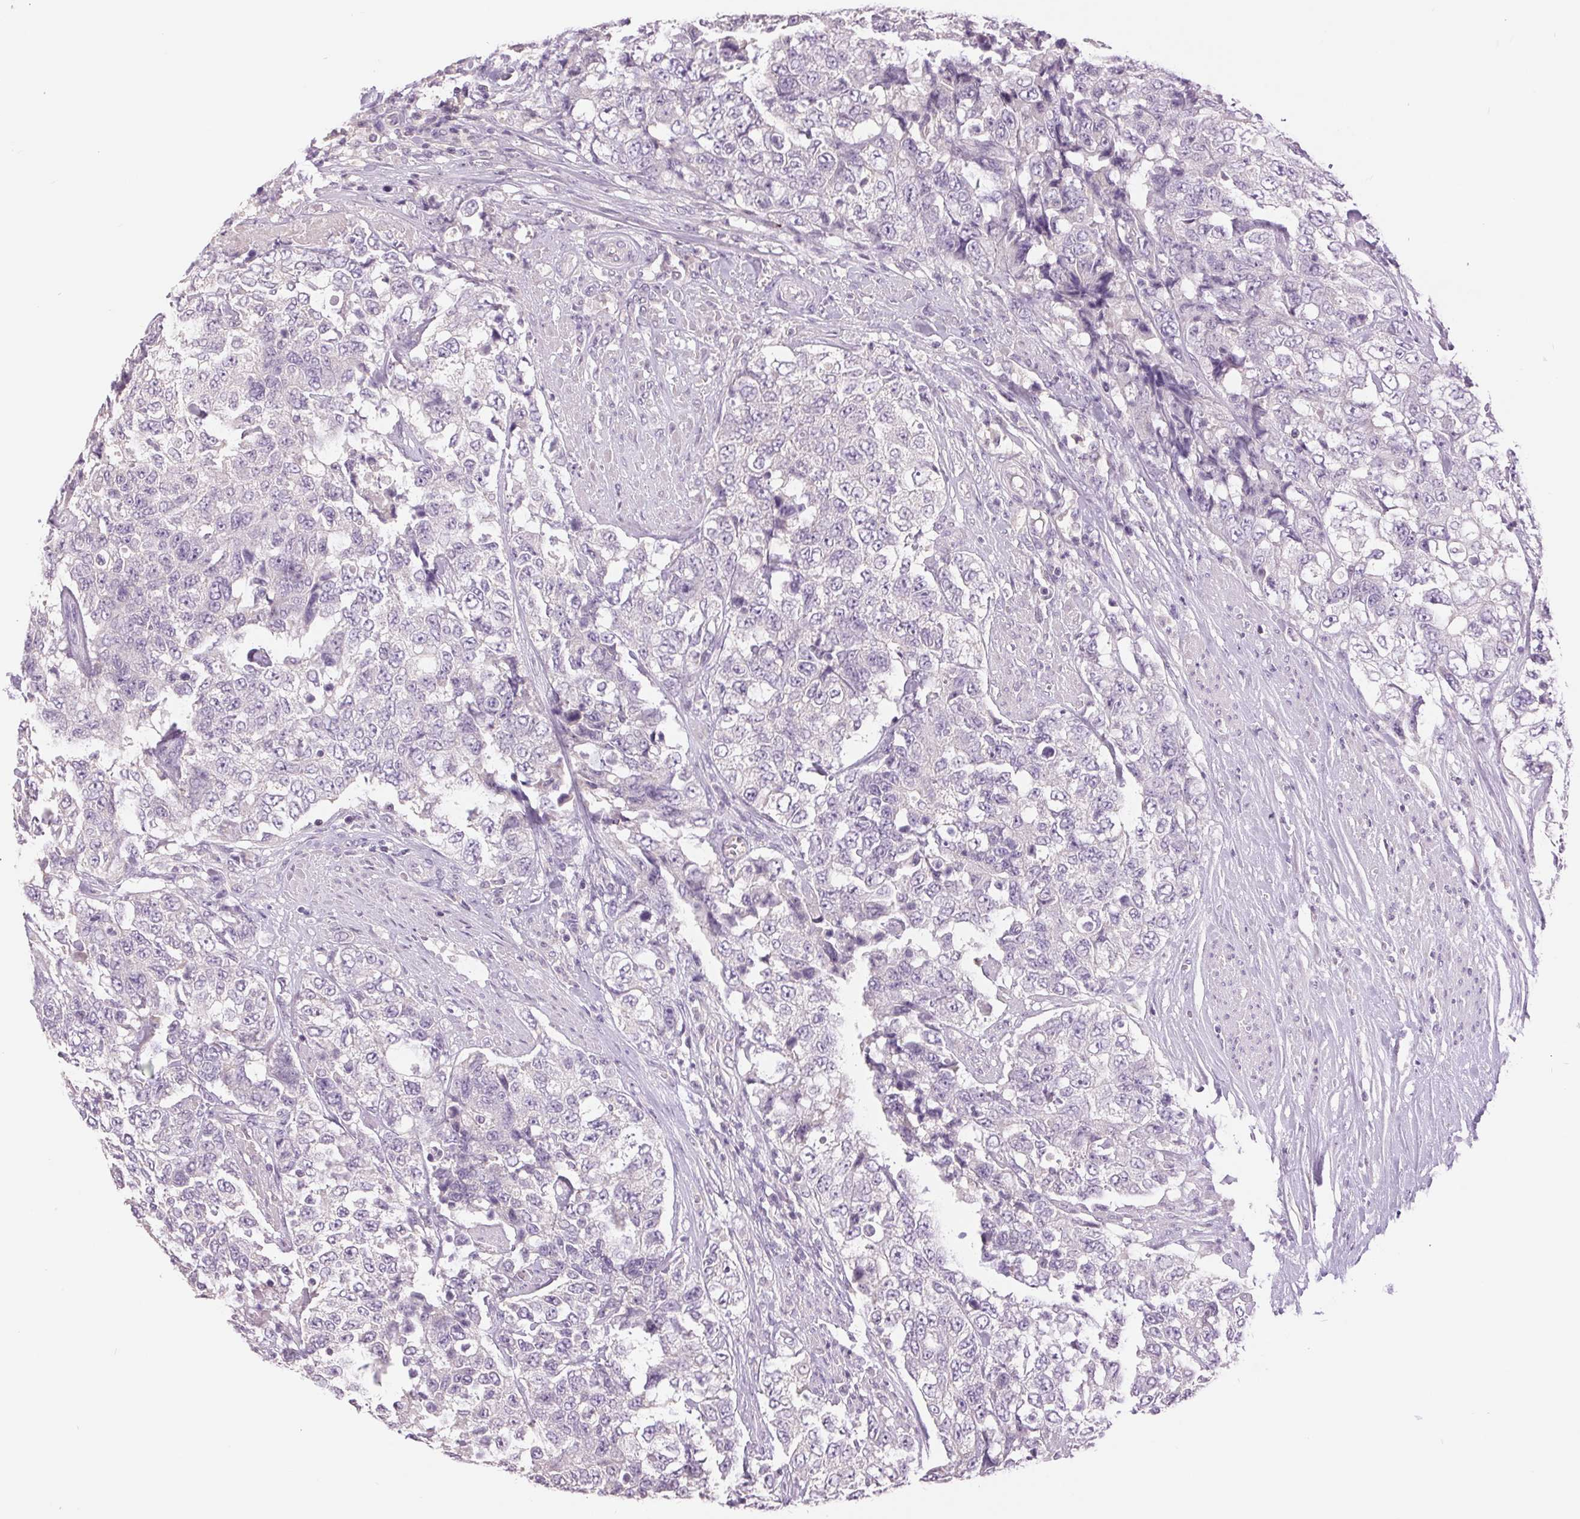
{"staining": {"intensity": "negative", "quantity": "none", "location": "none"}, "tissue": "urothelial cancer", "cell_type": "Tumor cells", "image_type": "cancer", "snomed": [{"axis": "morphology", "description": "Urothelial carcinoma, High grade"}, {"axis": "topography", "description": "Urinary bladder"}], "caption": "Immunohistochemical staining of urothelial carcinoma (high-grade) shows no significant positivity in tumor cells.", "gene": "FXYD4", "patient": {"sex": "female", "age": 78}}